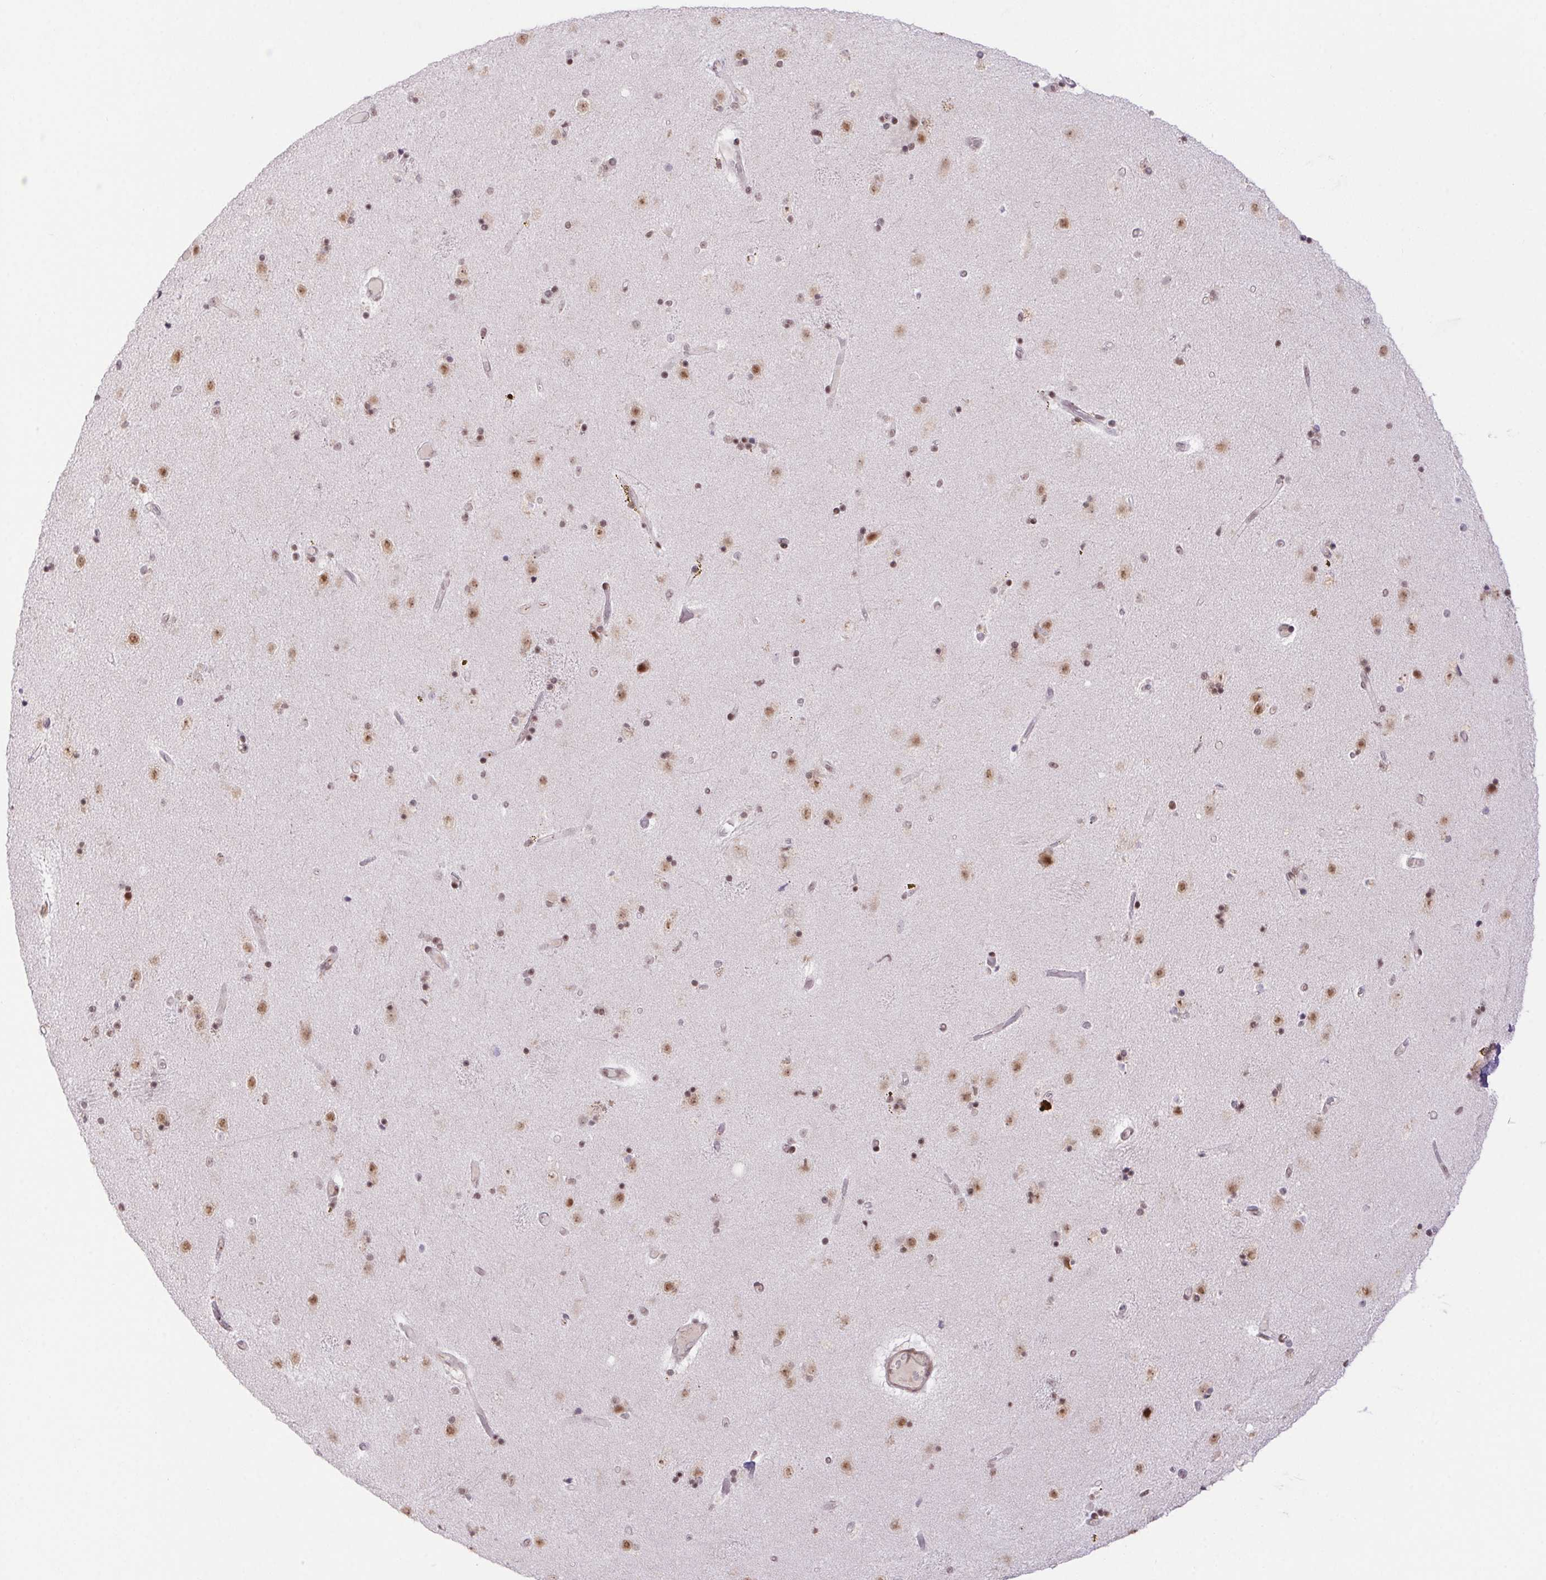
{"staining": {"intensity": "weak", "quantity": "25%-75%", "location": "nuclear"}, "tissue": "caudate", "cell_type": "Glial cells", "image_type": "normal", "snomed": [{"axis": "morphology", "description": "Normal tissue, NOS"}, {"axis": "topography", "description": "Lateral ventricle wall"}], "caption": "An image of caudate stained for a protein exhibits weak nuclear brown staining in glial cells. (DAB IHC, brown staining for protein, blue staining for nuclei).", "gene": "DDX17", "patient": {"sex": "female", "age": 71}}